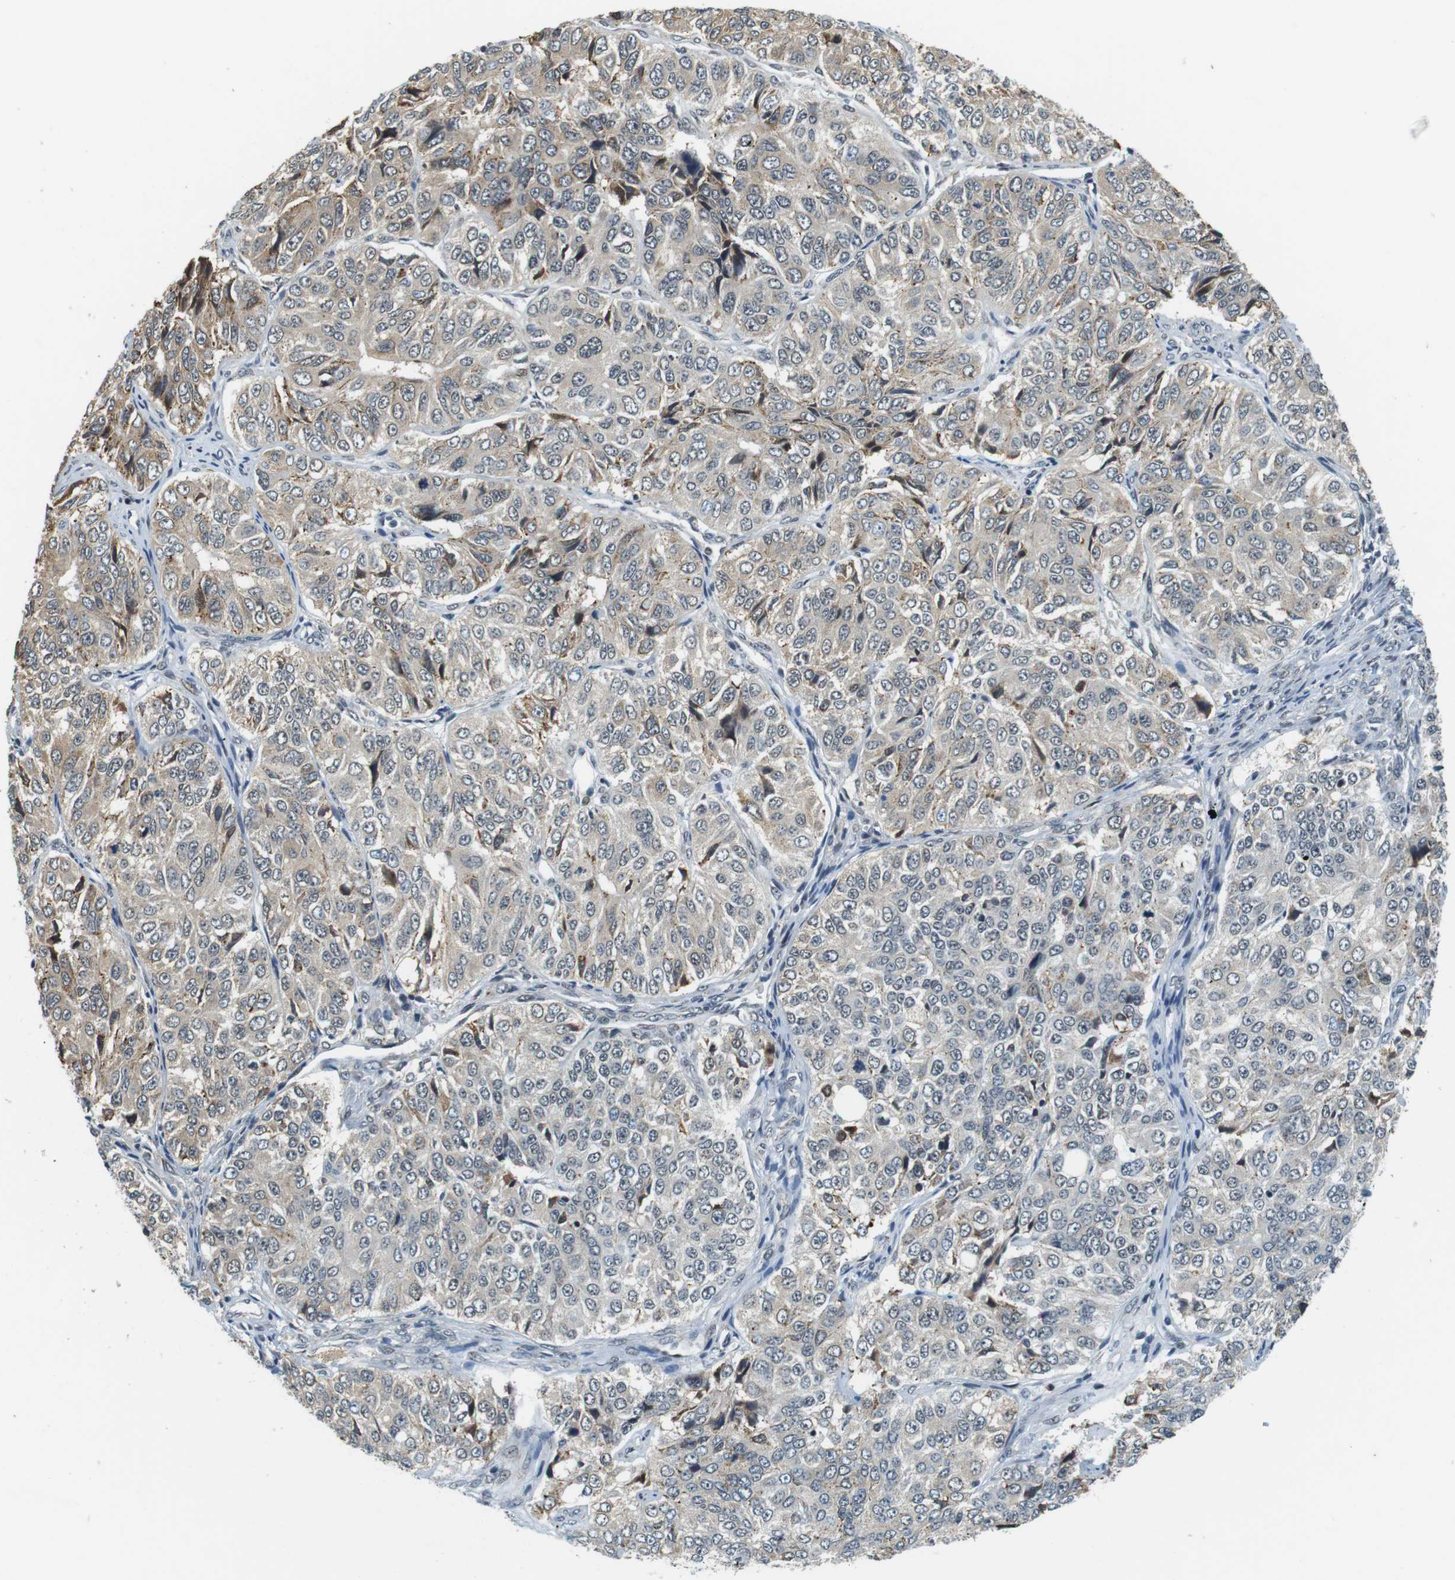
{"staining": {"intensity": "weak", "quantity": "25%-75%", "location": "cytoplasmic/membranous,nuclear"}, "tissue": "ovarian cancer", "cell_type": "Tumor cells", "image_type": "cancer", "snomed": [{"axis": "morphology", "description": "Carcinoma, endometroid"}, {"axis": "topography", "description": "Ovary"}], "caption": "Immunohistochemistry (IHC) histopathology image of human endometroid carcinoma (ovarian) stained for a protein (brown), which reveals low levels of weak cytoplasmic/membranous and nuclear positivity in approximately 25%-75% of tumor cells.", "gene": "RNF38", "patient": {"sex": "female", "age": 51}}